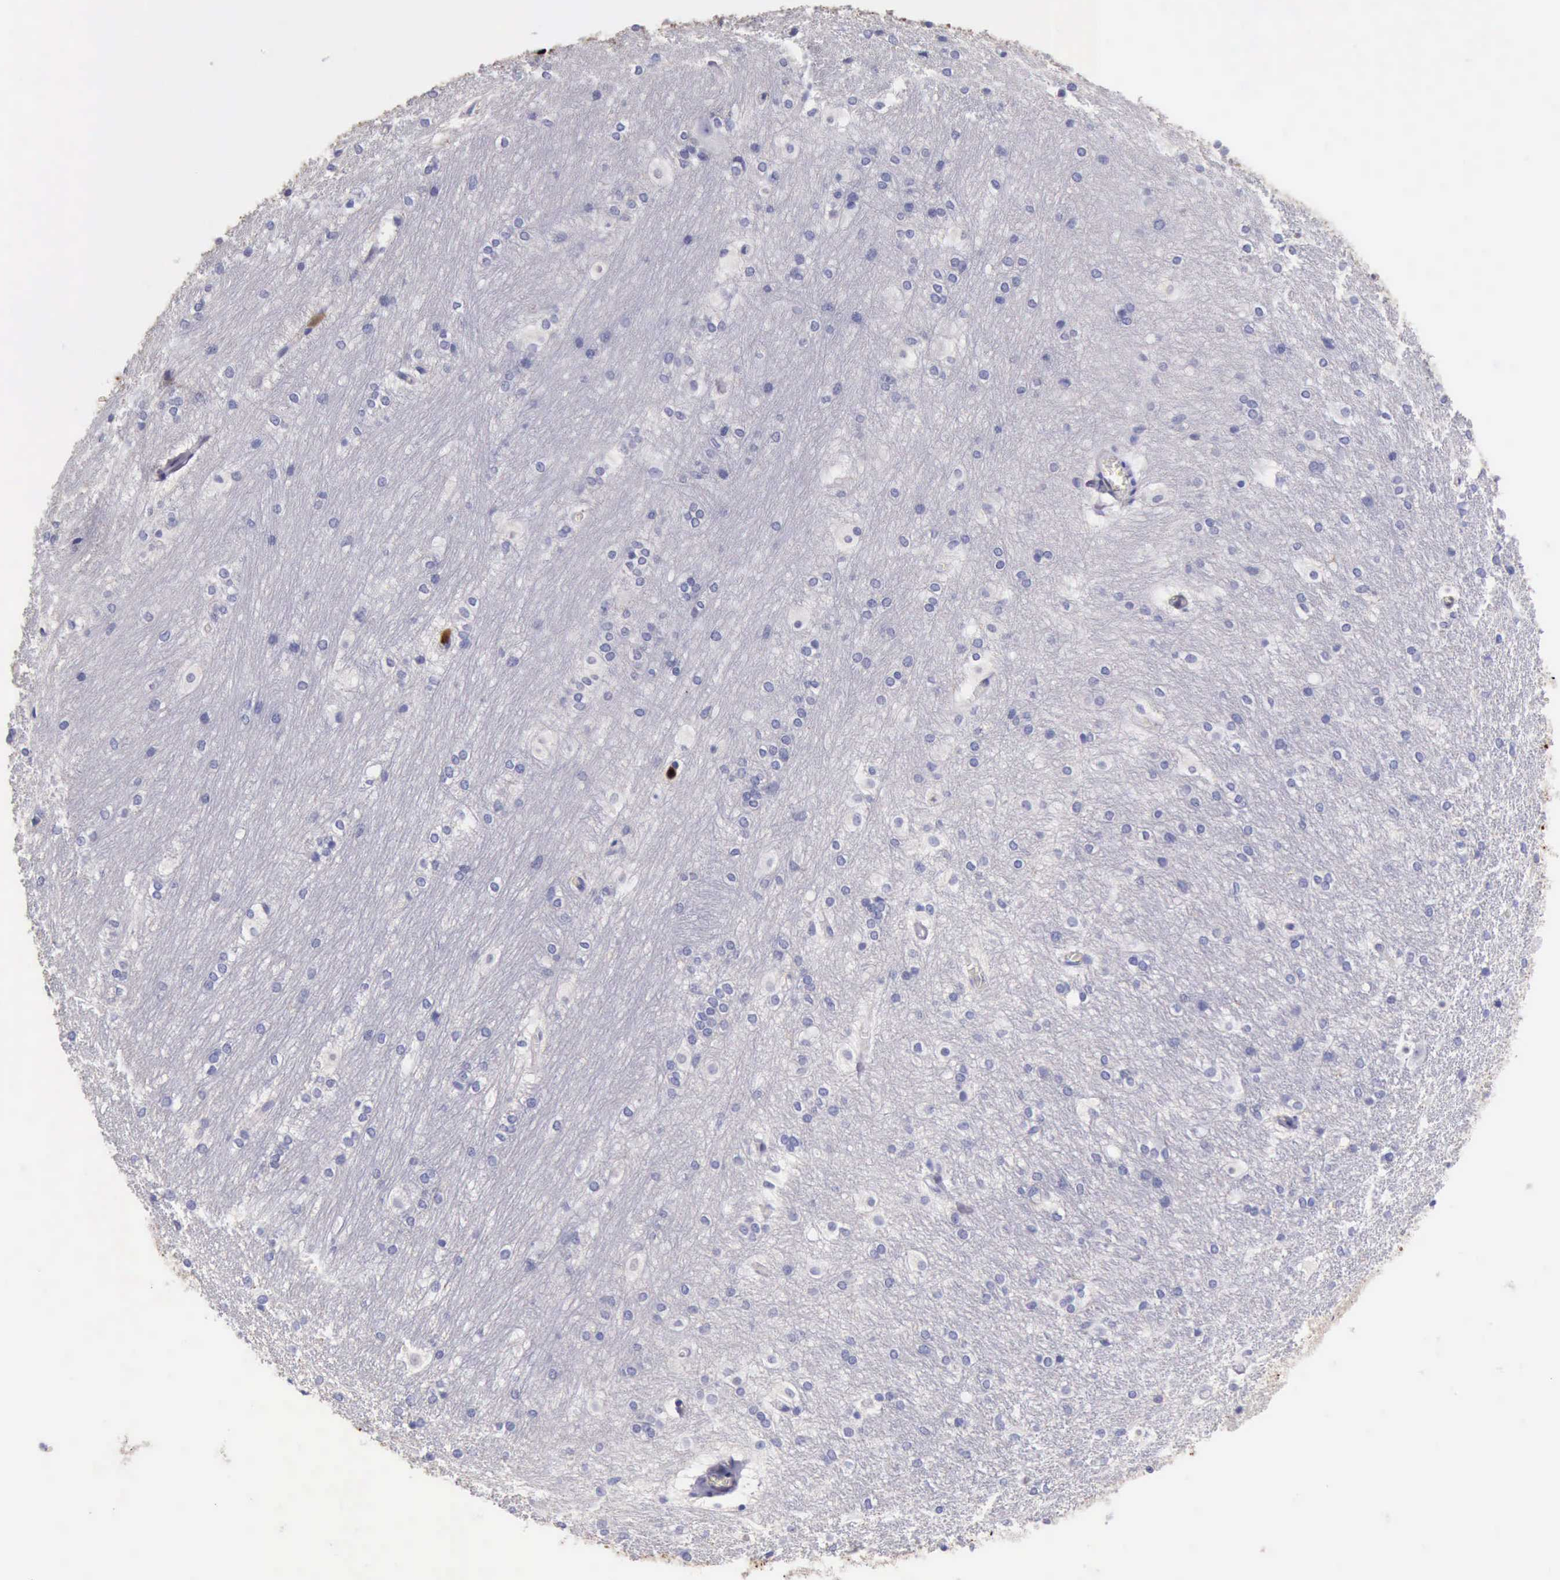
{"staining": {"intensity": "negative", "quantity": "none", "location": "none"}, "tissue": "hippocampus", "cell_type": "Glial cells", "image_type": "normal", "snomed": [{"axis": "morphology", "description": "Normal tissue, NOS"}, {"axis": "topography", "description": "Hippocampus"}], "caption": "There is no significant expression in glial cells of hippocampus.", "gene": "CSTA", "patient": {"sex": "female", "age": 19}}